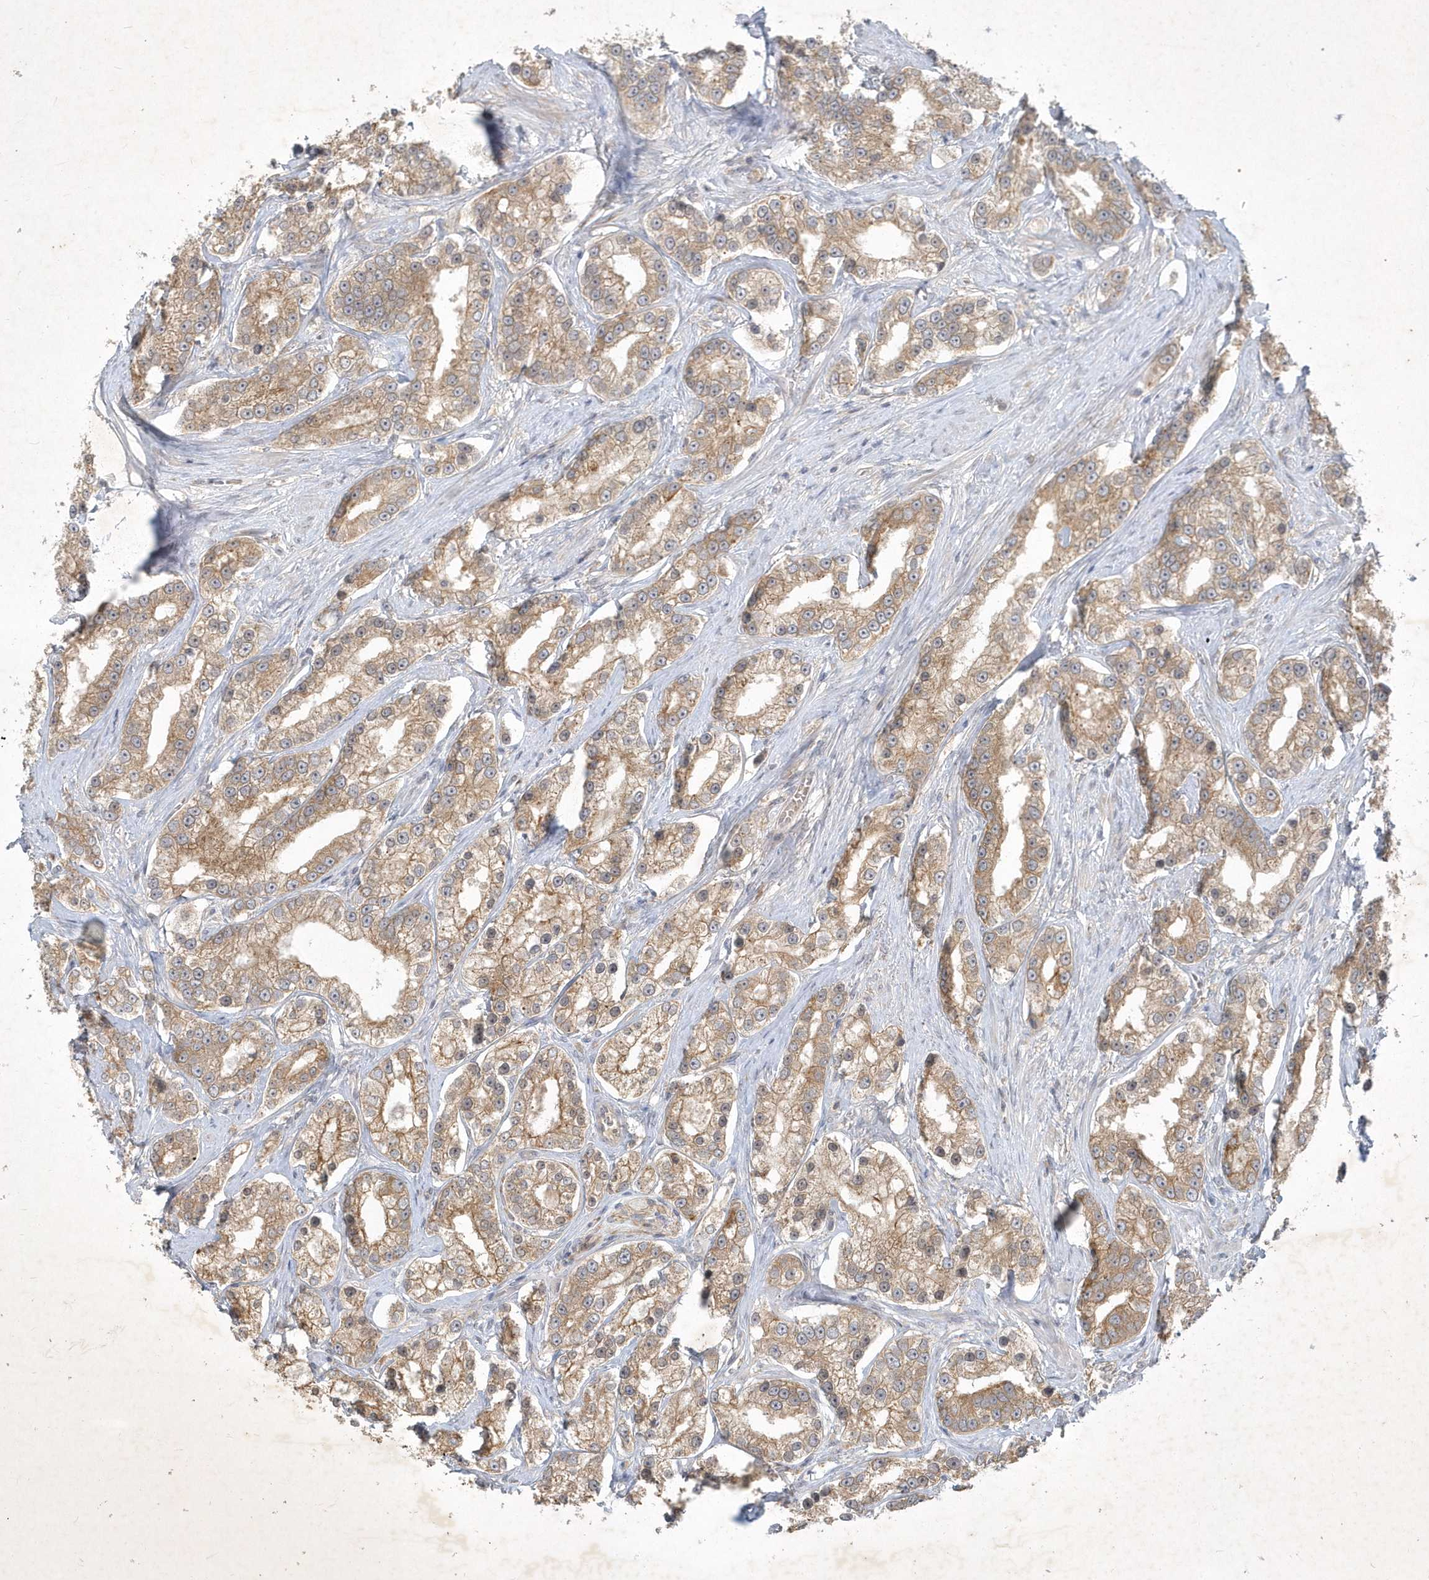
{"staining": {"intensity": "moderate", "quantity": ">75%", "location": "cytoplasmic/membranous"}, "tissue": "prostate cancer", "cell_type": "Tumor cells", "image_type": "cancer", "snomed": [{"axis": "morphology", "description": "Normal tissue, NOS"}, {"axis": "morphology", "description": "Adenocarcinoma, High grade"}, {"axis": "topography", "description": "Prostate"}], "caption": "Protein analysis of prostate cancer (high-grade adenocarcinoma) tissue reveals moderate cytoplasmic/membranous expression in approximately >75% of tumor cells.", "gene": "BOD1", "patient": {"sex": "male", "age": 83}}